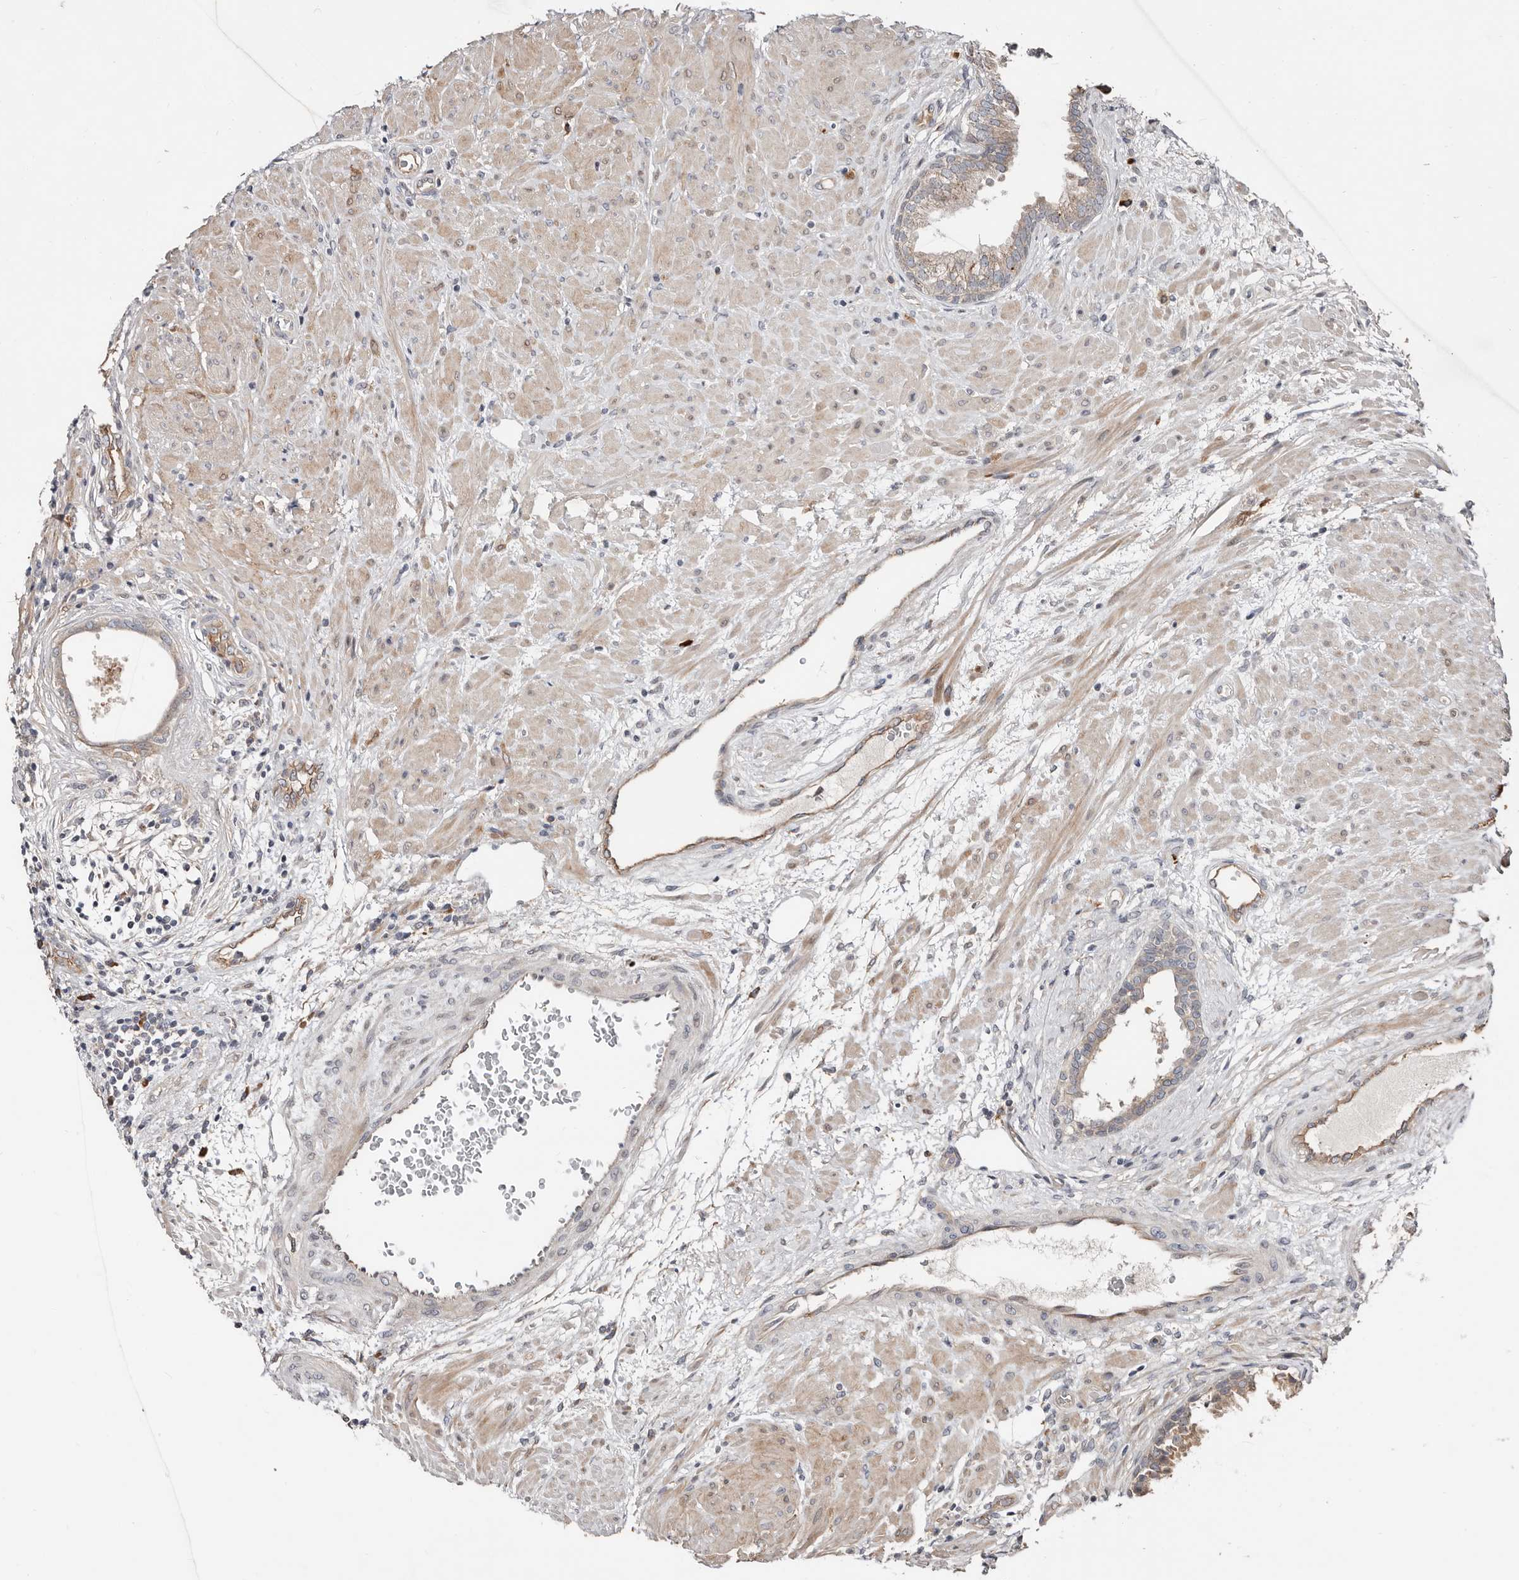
{"staining": {"intensity": "moderate", "quantity": "<25%", "location": "cytoplasmic/membranous"}, "tissue": "prostate", "cell_type": "Glandular cells", "image_type": "normal", "snomed": [{"axis": "morphology", "description": "Normal tissue, NOS"}, {"axis": "topography", "description": "Prostate"}], "caption": "The photomicrograph reveals staining of normal prostate, revealing moderate cytoplasmic/membranous protein positivity (brown color) within glandular cells.", "gene": "SMYD4", "patient": {"sex": "male", "age": 76}}